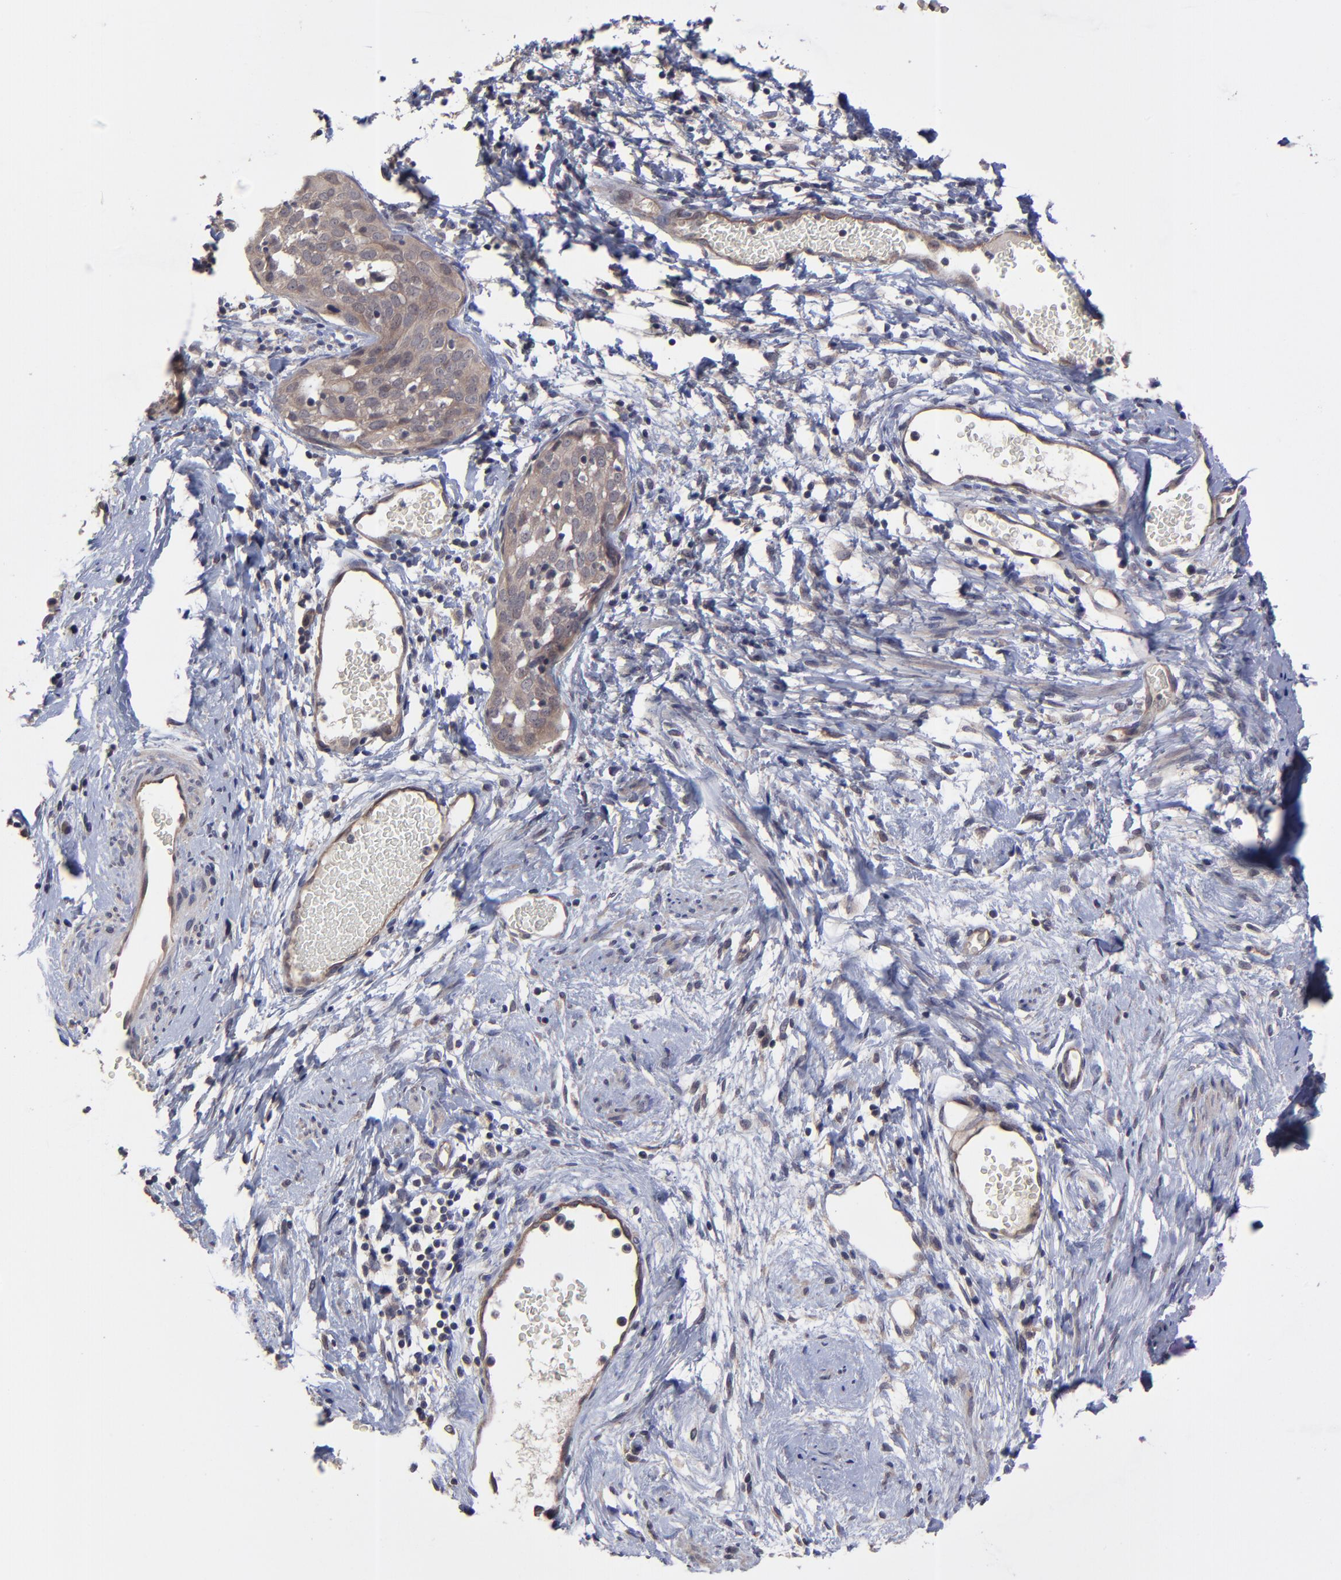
{"staining": {"intensity": "moderate", "quantity": ">75%", "location": "cytoplasmic/membranous"}, "tissue": "cervical cancer", "cell_type": "Tumor cells", "image_type": "cancer", "snomed": [{"axis": "morphology", "description": "Normal tissue, NOS"}, {"axis": "morphology", "description": "Squamous cell carcinoma, NOS"}, {"axis": "topography", "description": "Cervix"}], "caption": "A brown stain labels moderate cytoplasmic/membranous staining of a protein in human cervical squamous cell carcinoma tumor cells.", "gene": "ZNF780B", "patient": {"sex": "female", "age": 67}}